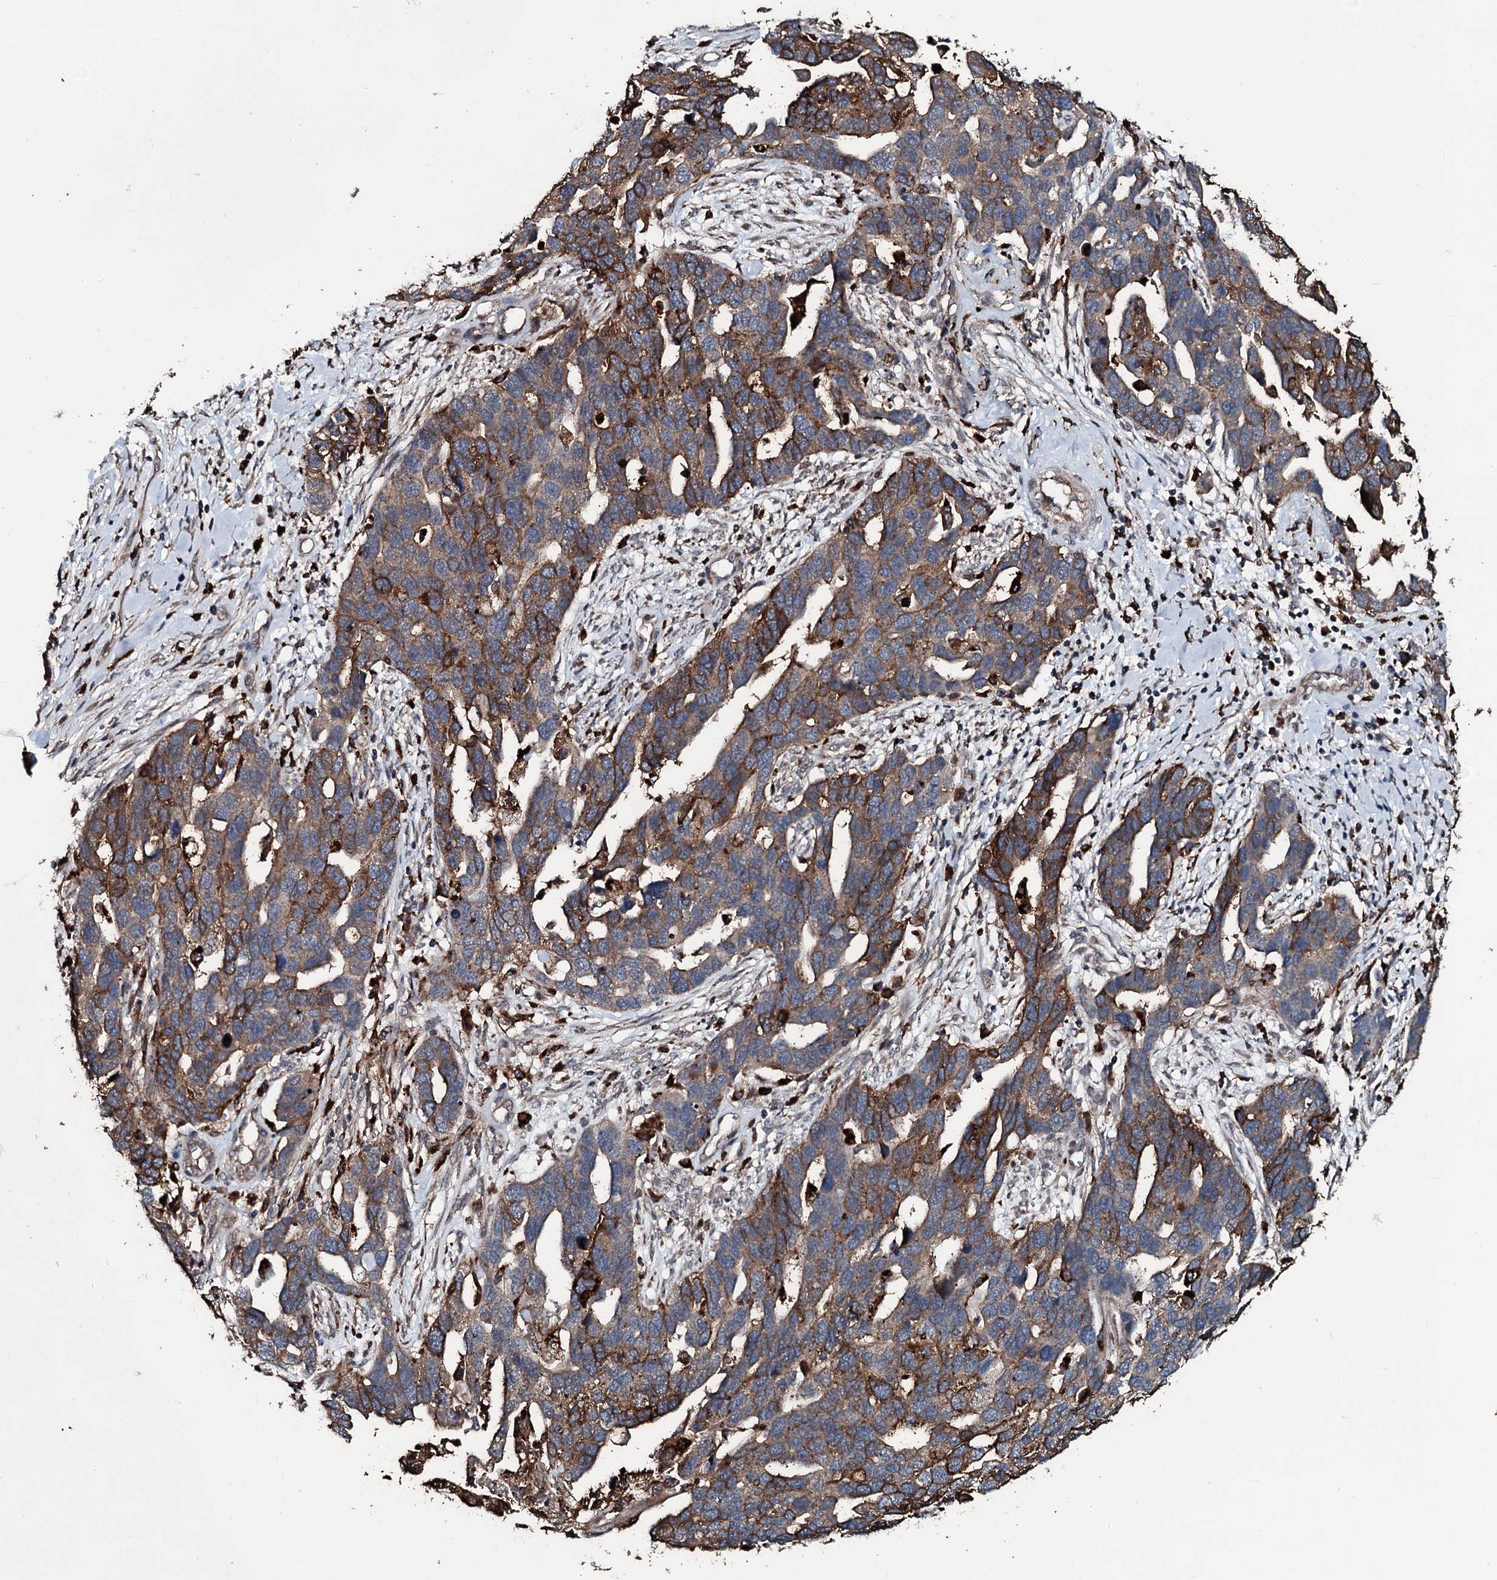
{"staining": {"intensity": "moderate", "quantity": ">75%", "location": "cytoplasmic/membranous"}, "tissue": "ovarian cancer", "cell_type": "Tumor cells", "image_type": "cancer", "snomed": [{"axis": "morphology", "description": "Cystadenocarcinoma, serous, NOS"}, {"axis": "topography", "description": "Ovary"}], "caption": "Approximately >75% of tumor cells in serous cystadenocarcinoma (ovarian) show moderate cytoplasmic/membranous protein positivity as visualized by brown immunohistochemical staining.", "gene": "TPGS2", "patient": {"sex": "female", "age": 54}}